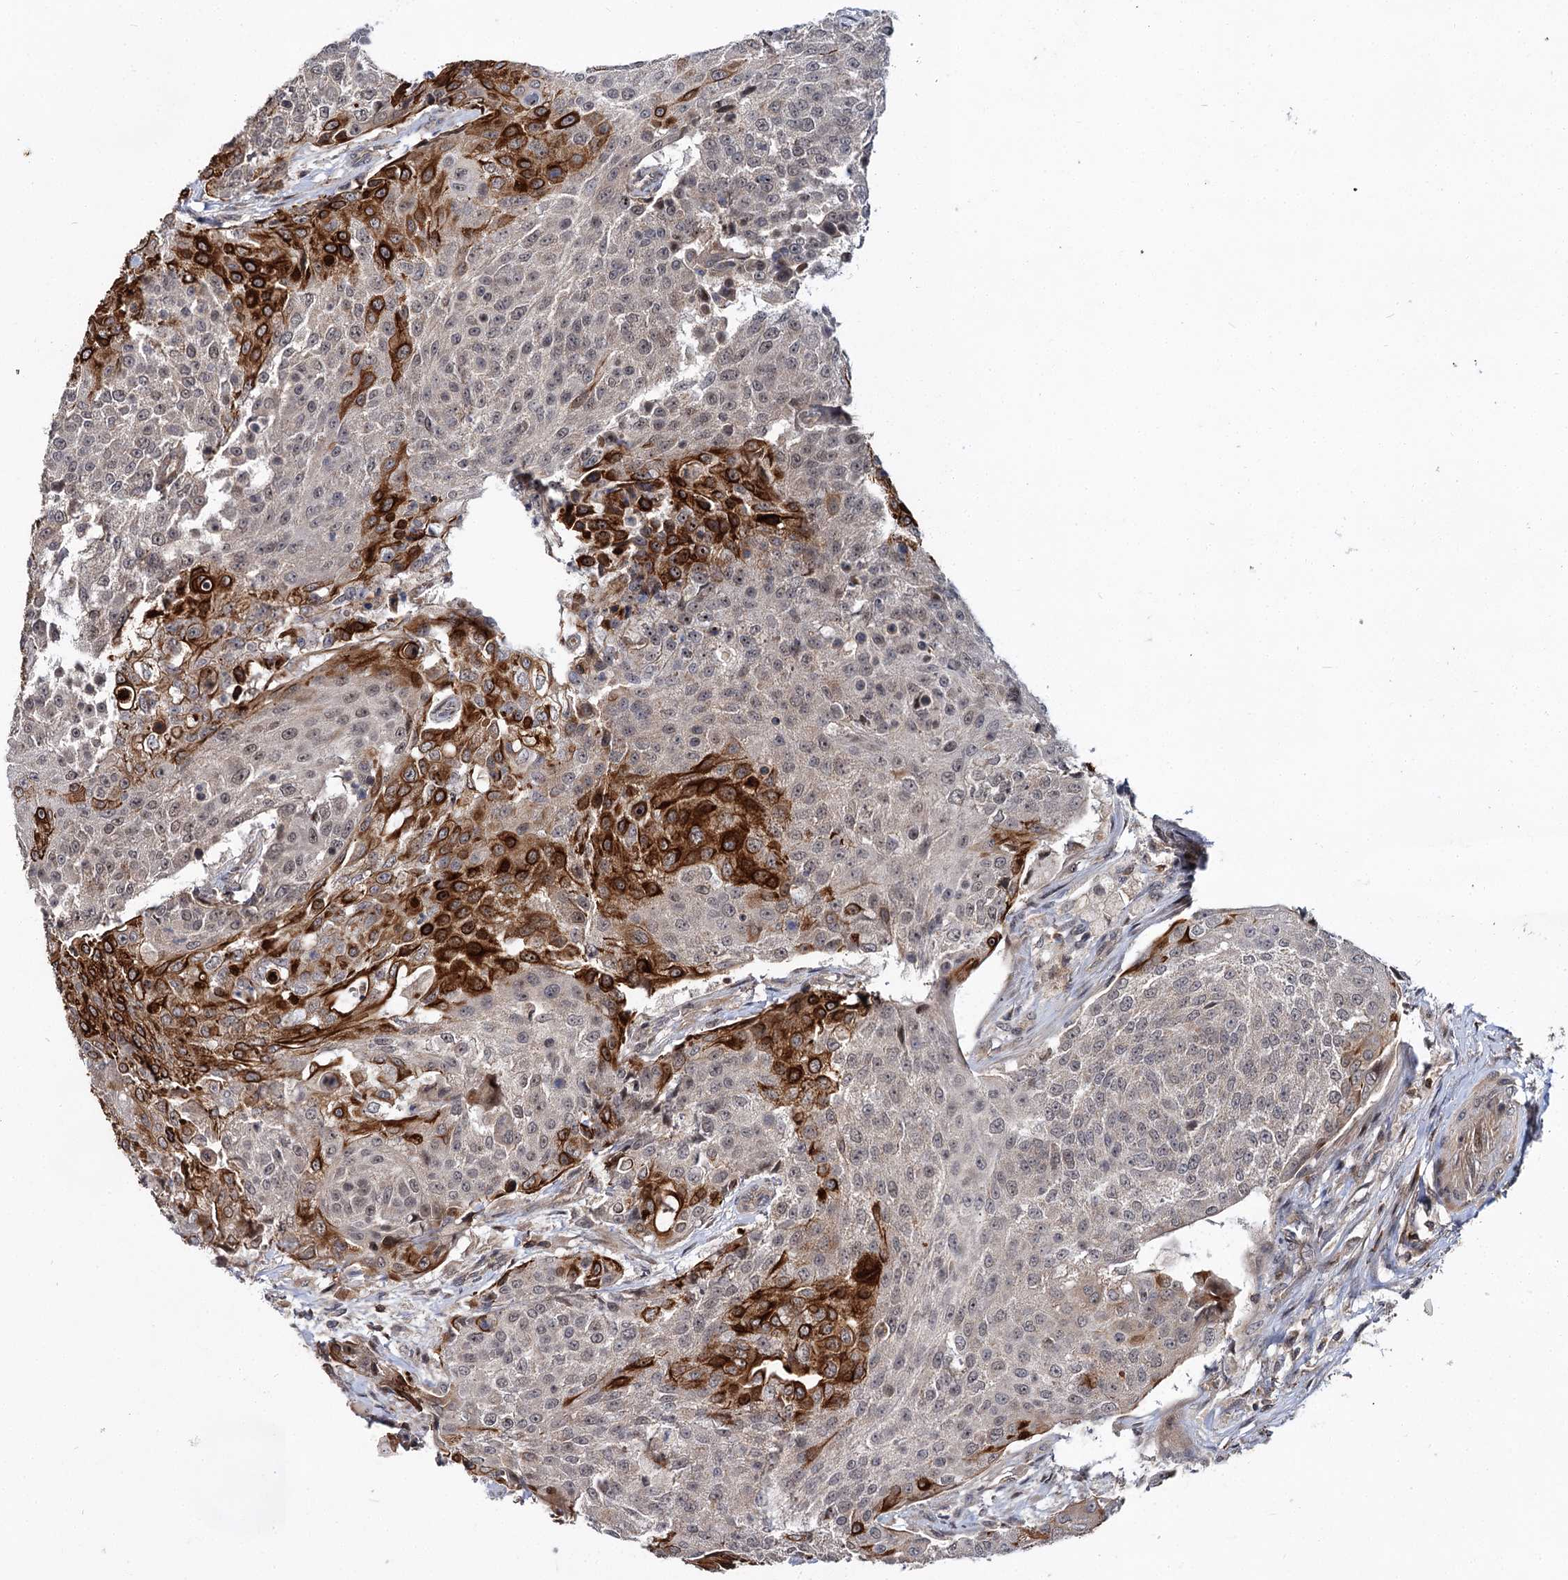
{"staining": {"intensity": "strong", "quantity": "25%-75%", "location": "cytoplasmic/membranous,nuclear"}, "tissue": "urothelial cancer", "cell_type": "Tumor cells", "image_type": "cancer", "snomed": [{"axis": "morphology", "description": "Urothelial carcinoma, High grade"}, {"axis": "topography", "description": "Urinary bladder"}], "caption": "This micrograph reveals urothelial cancer stained with immunohistochemistry to label a protein in brown. The cytoplasmic/membranous and nuclear of tumor cells show strong positivity for the protein. Nuclei are counter-stained blue.", "gene": "ABLIM1", "patient": {"sex": "female", "age": 63}}